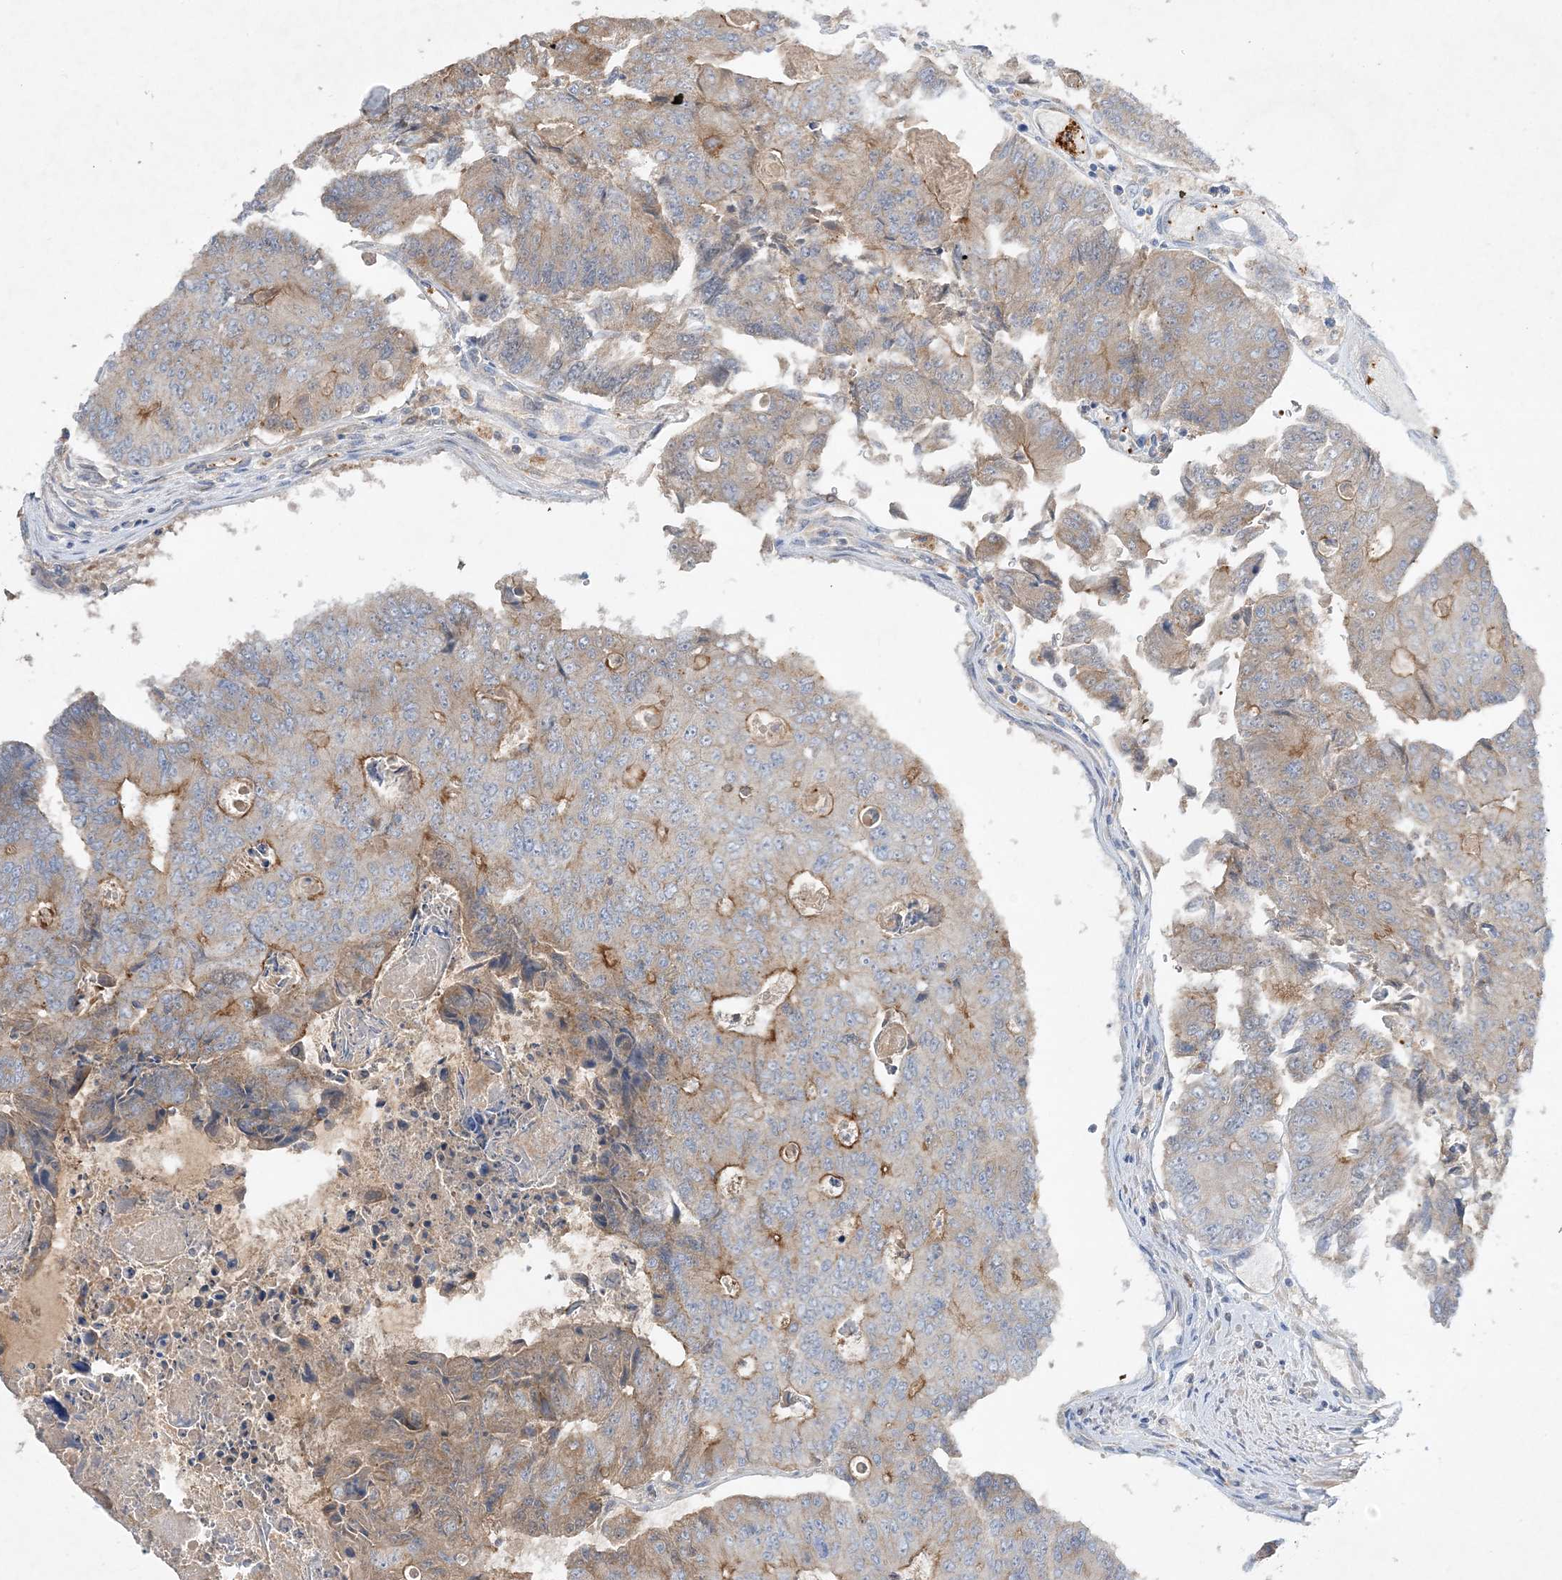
{"staining": {"intensity": "moderate", "quantity": "25%-75%", "location": "cytoplasmic/membranous"}, "tissue": "colorectal cancer", "cell_type": "Tumor cells", "image_type": "cancer", "snomed": [{"axis": "morphology", "description": "Adenocarcinoma, NOS"}, {"axis": "topography", "description": "Colon"}], "caption": "Adenocarcinoma (colorectal) was stained to show a protein in brown. There is medium levels of moderate cytoplasmic/membranous positivity in about 25%-75% of tumor cells.", "gene": "ADCK2", "patient": {"sex": "female", "age": 67}}